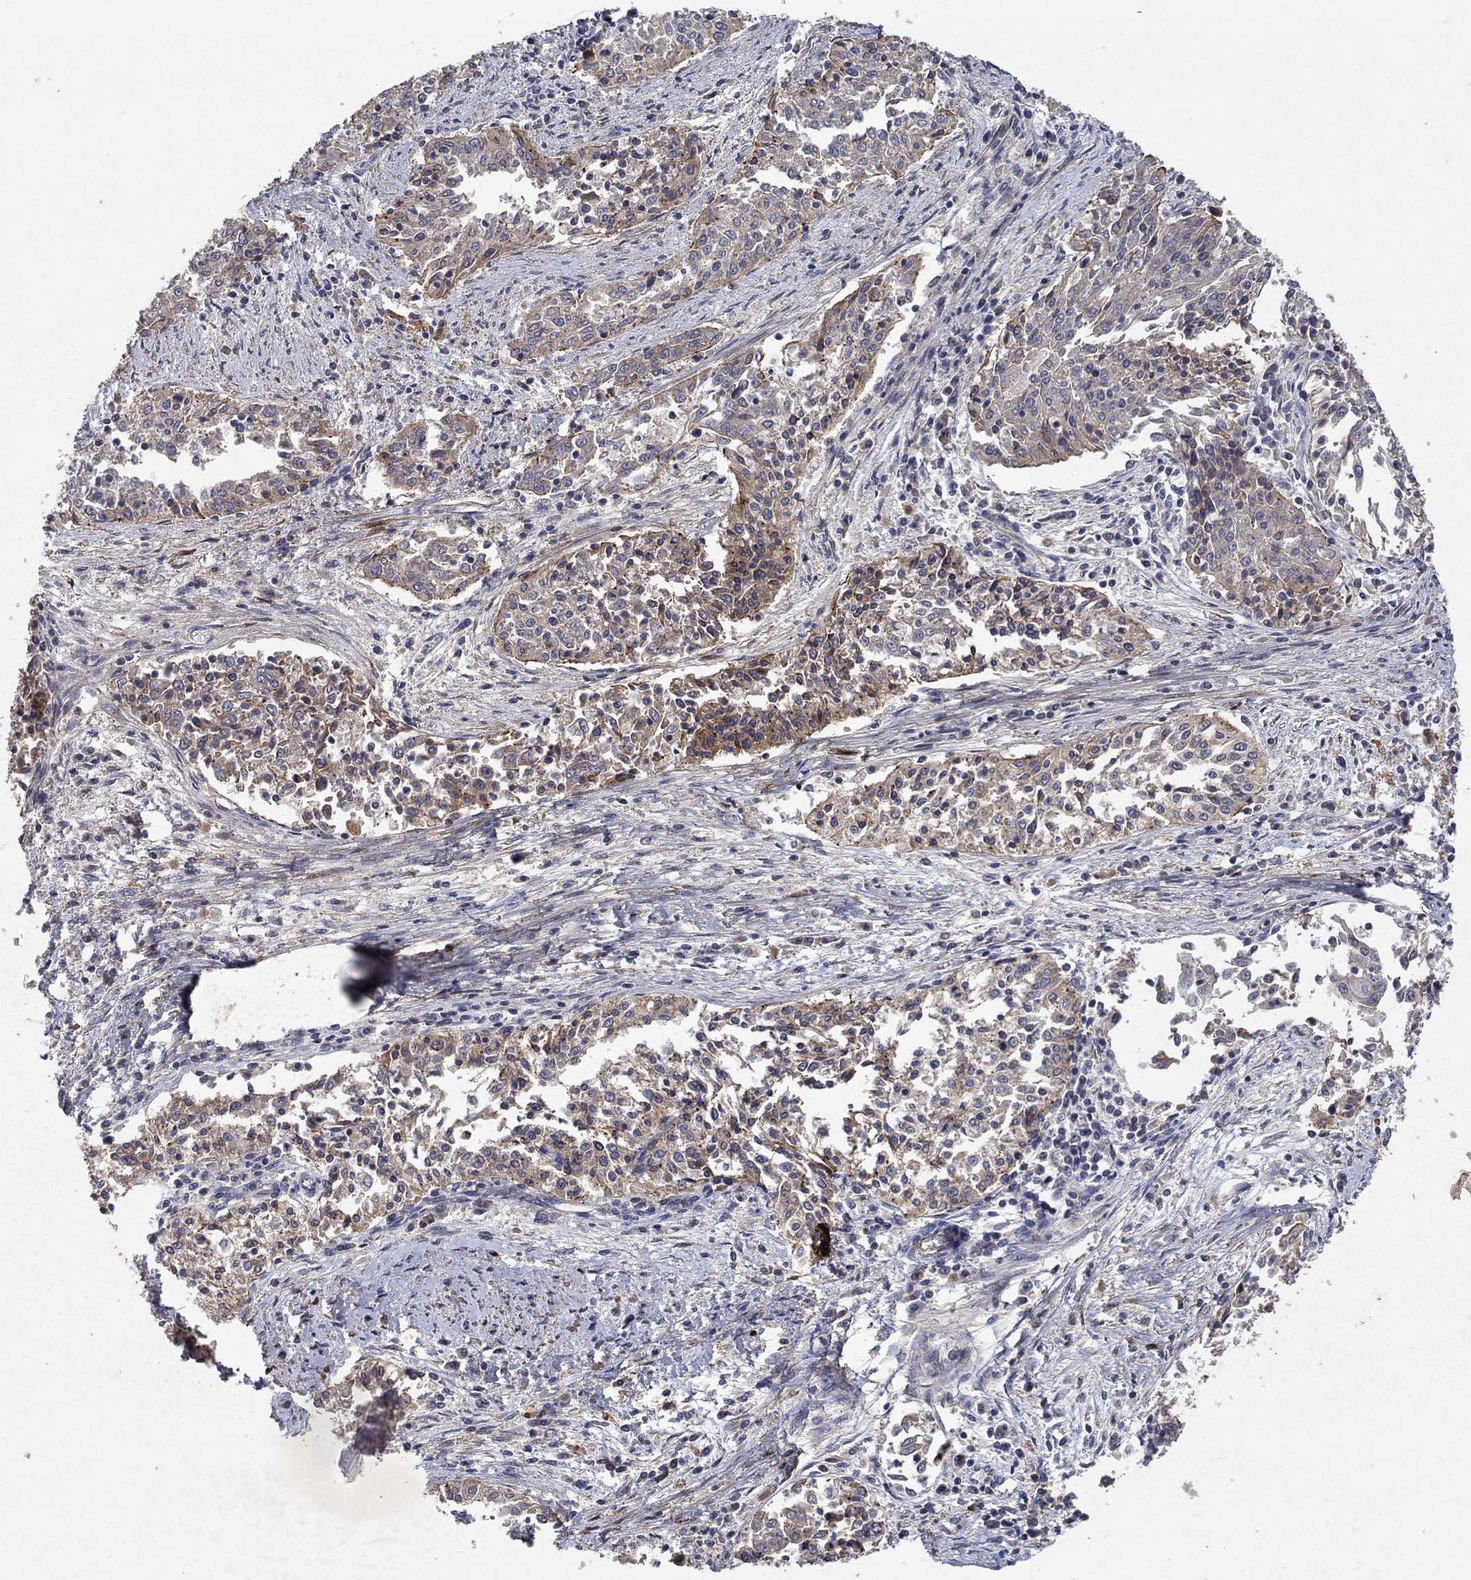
{"staining": {"intensity": "moderate", "quantity": "<25%", "location": "cytoplasmic/membranous"}, "tissue": "cervical cancer", "cell_type": "Tumor cells", "image_type": "cancer", "snomed": [{"axis": "morphology", "description": "Squamous cell carcinoma, NOS"}, {"axis": "topography", "description": "Cervix"}], "caption": "Cervical cancer (squamous cell carcinoma) tissue demonstrates moderate cytoplasmic/membranous staining in approximately <25% of tumor cells", "gene": "FRG1", "patient": {"sex": "female", "age": 41}}